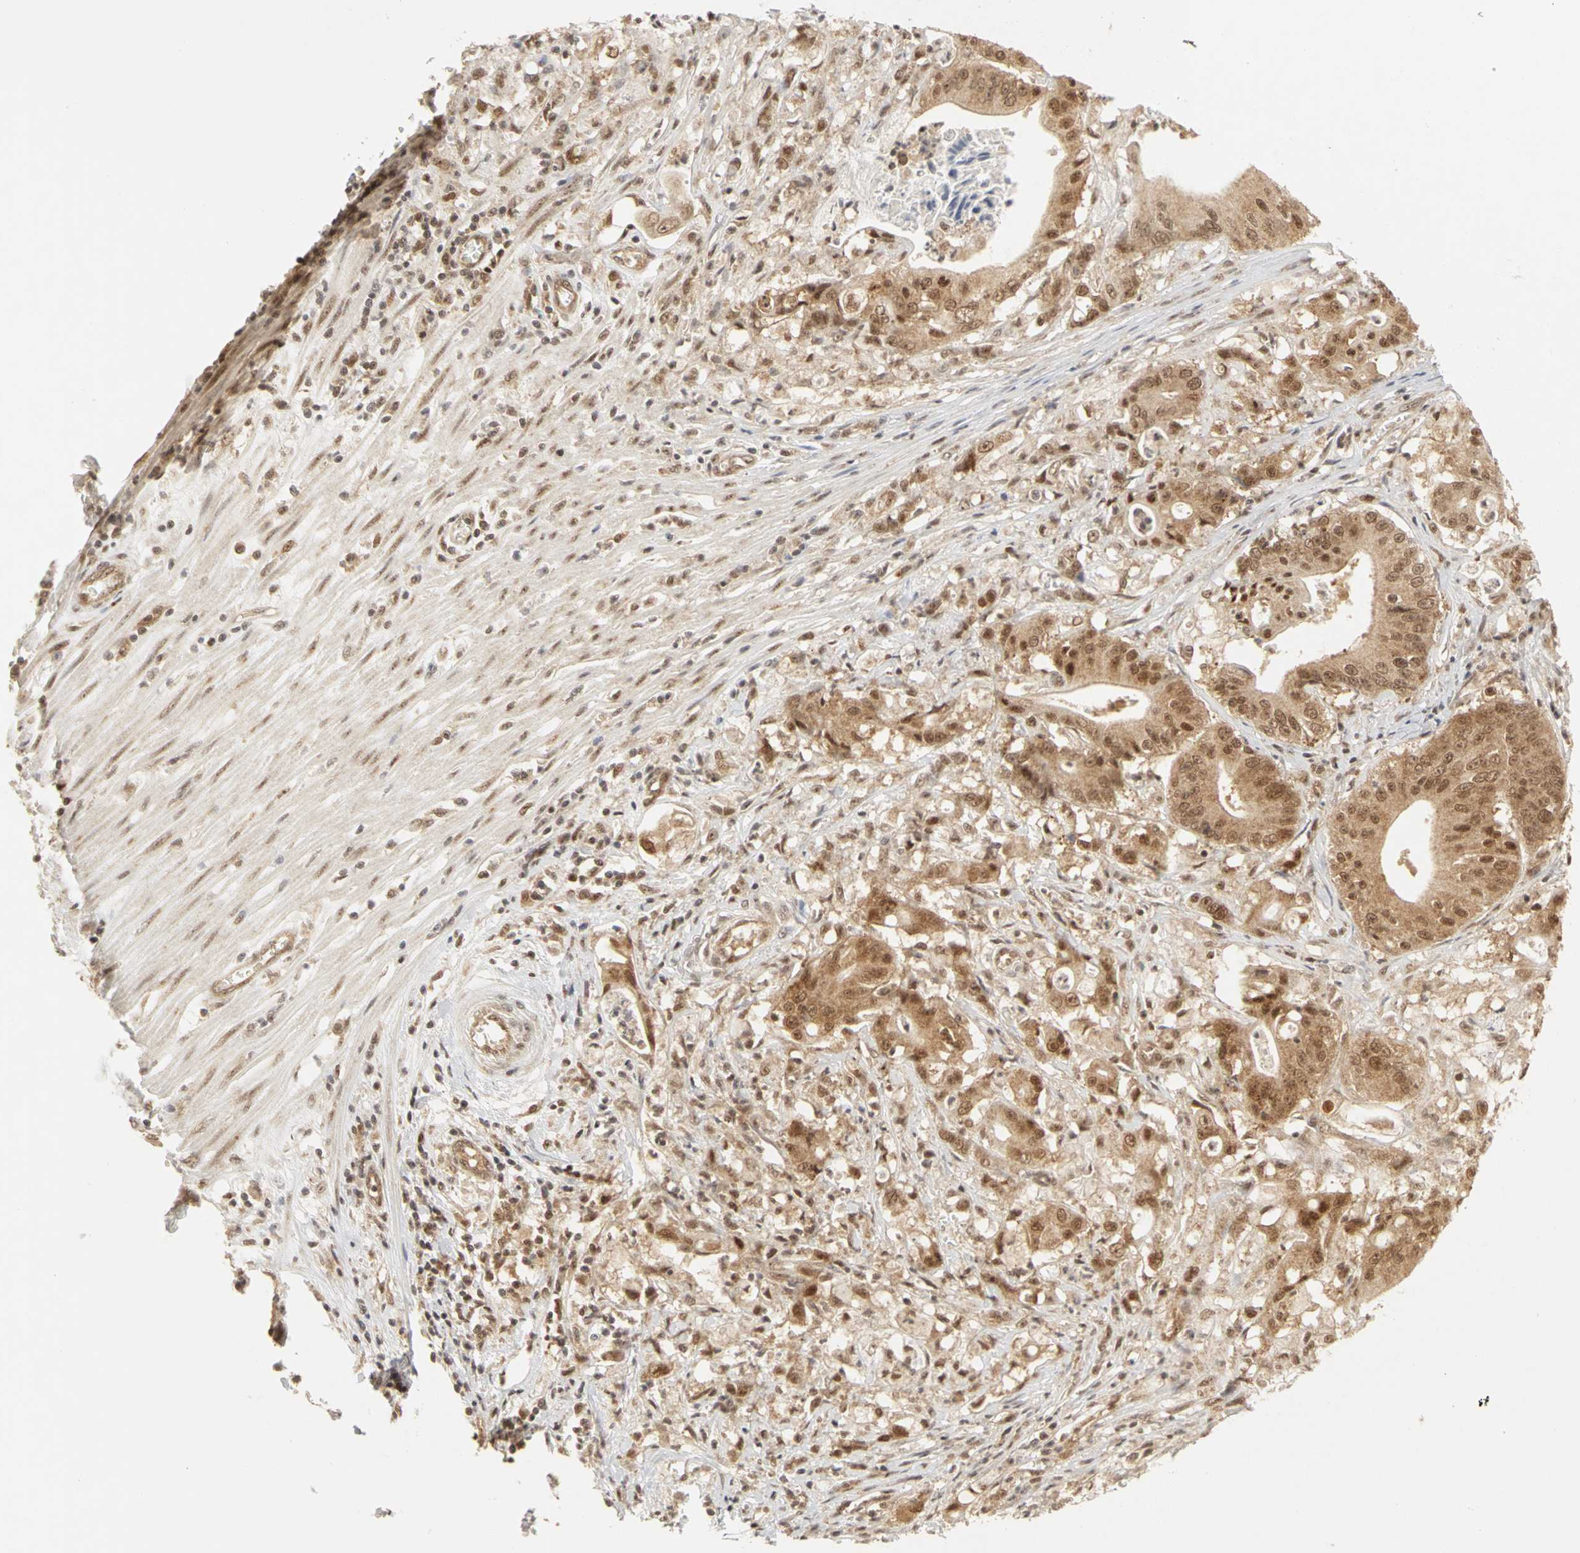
{"staining": {"intensity": "moderate", "quantity": ">75%", "location": "cytoplasmic/membranous,nuclear"}, "tissue": "pancreatic cancer", "cell_type": "Tumor cells", "image_type": "cancer", "snomed": [{"axis": "morphology", "description": "Normal tissue, NOS"}, {"axis": "topography", "description": "Lymph node"}], "caption": "Immunohistochemical staining of pancreatic cancer exhibits medium levels of moderate cytoplasmic/membranous and nuclear positivity in approximately >75% of tumor cells.", "gene": "CSNK2B", "patient": {"sex": "male", "age": 62}}